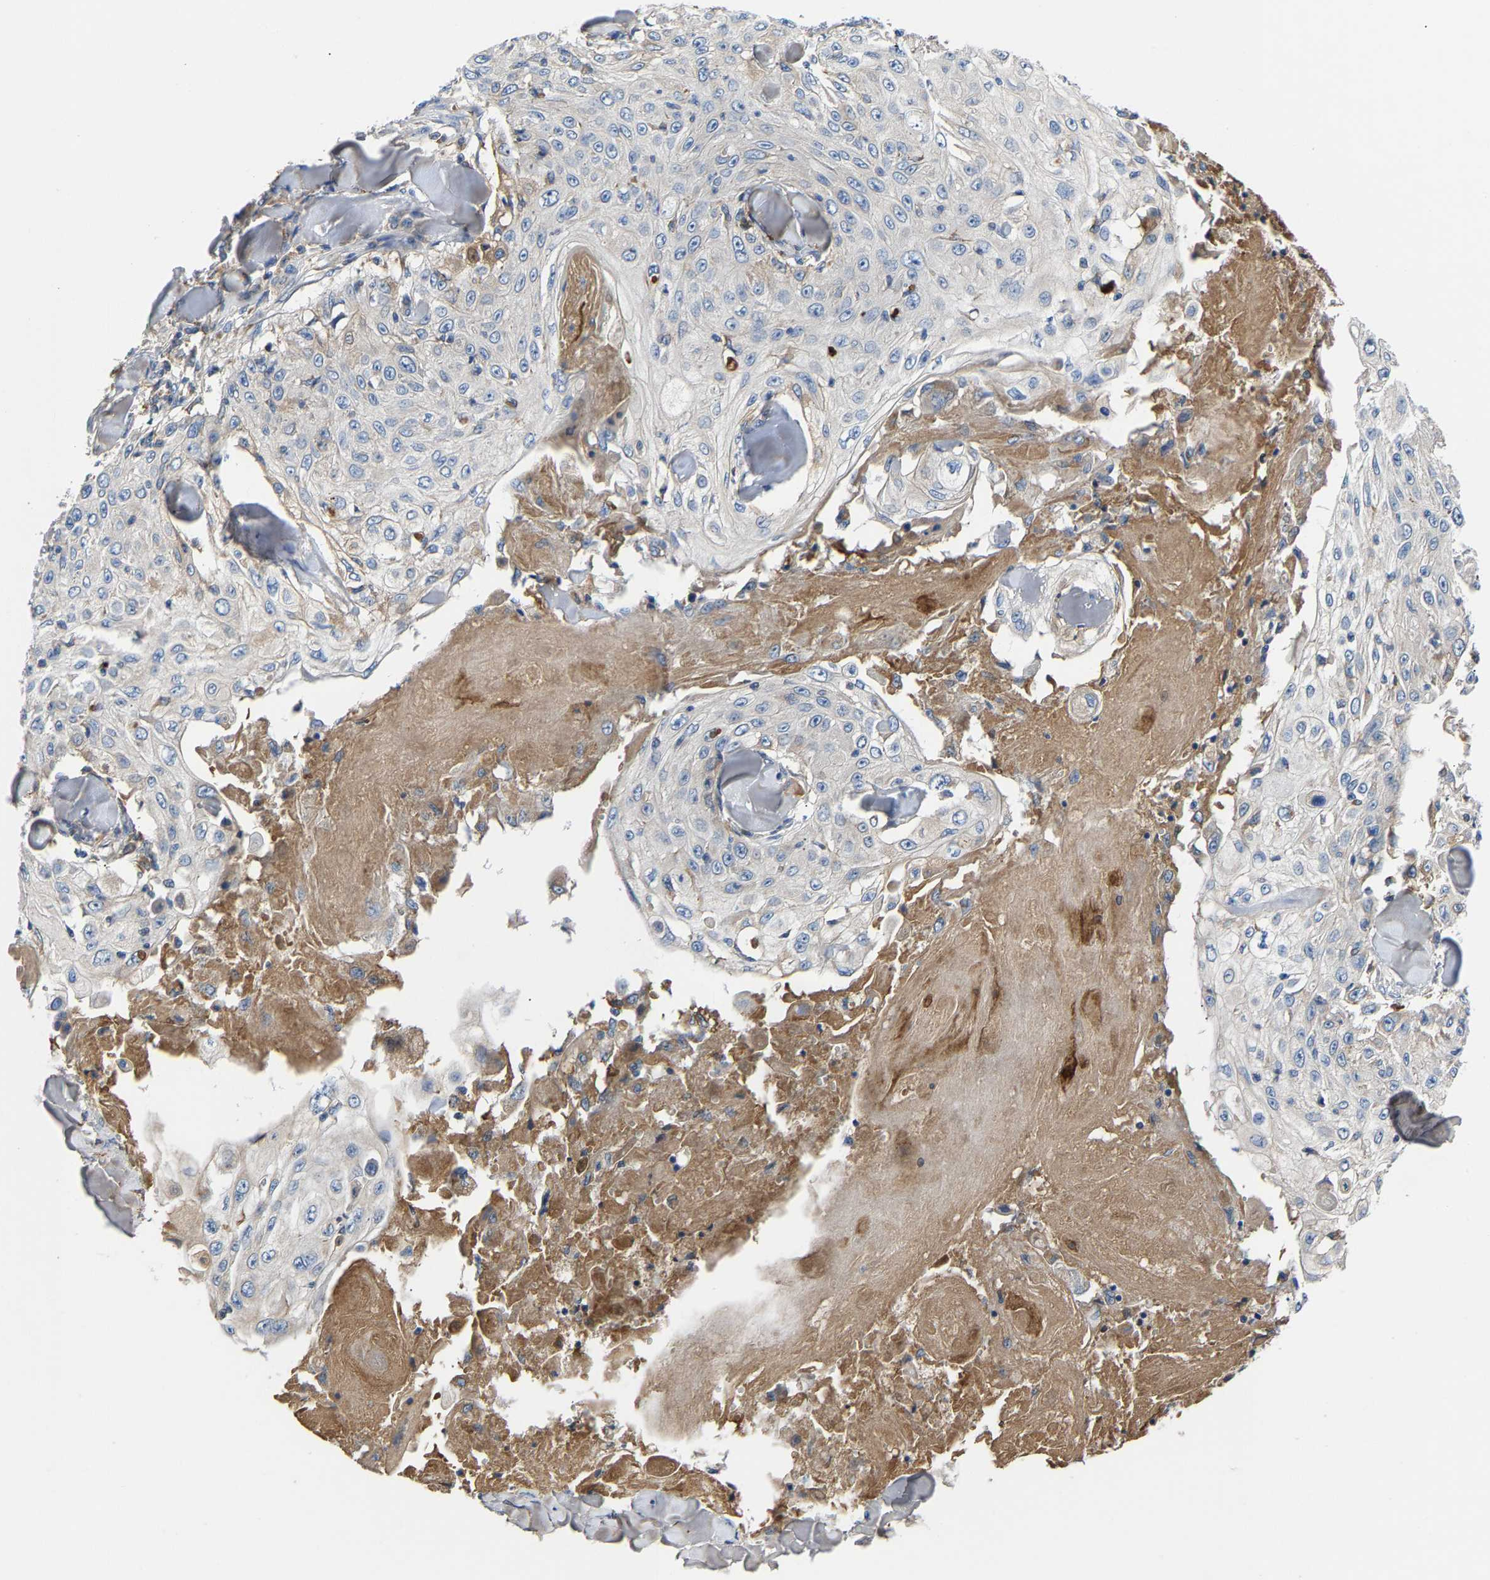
{"staining": {"intensity": "negative", "quantity": "none", "location": "none"}, "tissue": "skin cancer", "cell_type": "Tumor cells", "image_type": "cancer", "snomed": [{"axis": "morphology", "description": "Squamous cell carcinoma, NOS"}, {"axis": "topography", "description": "Skin"}], "caption": "A photomicrograph of human skin cancer is negative for staining in tumor cells. Brightfield microscopy of immunohistochemistry (IHC) stained with DAB (3,3'-diaminobenzidine) (brown) and hematoxylin (blue), captured at high magnification.", "gene": "CCDC171", "patient": {"sex": "male", "age": 86}}